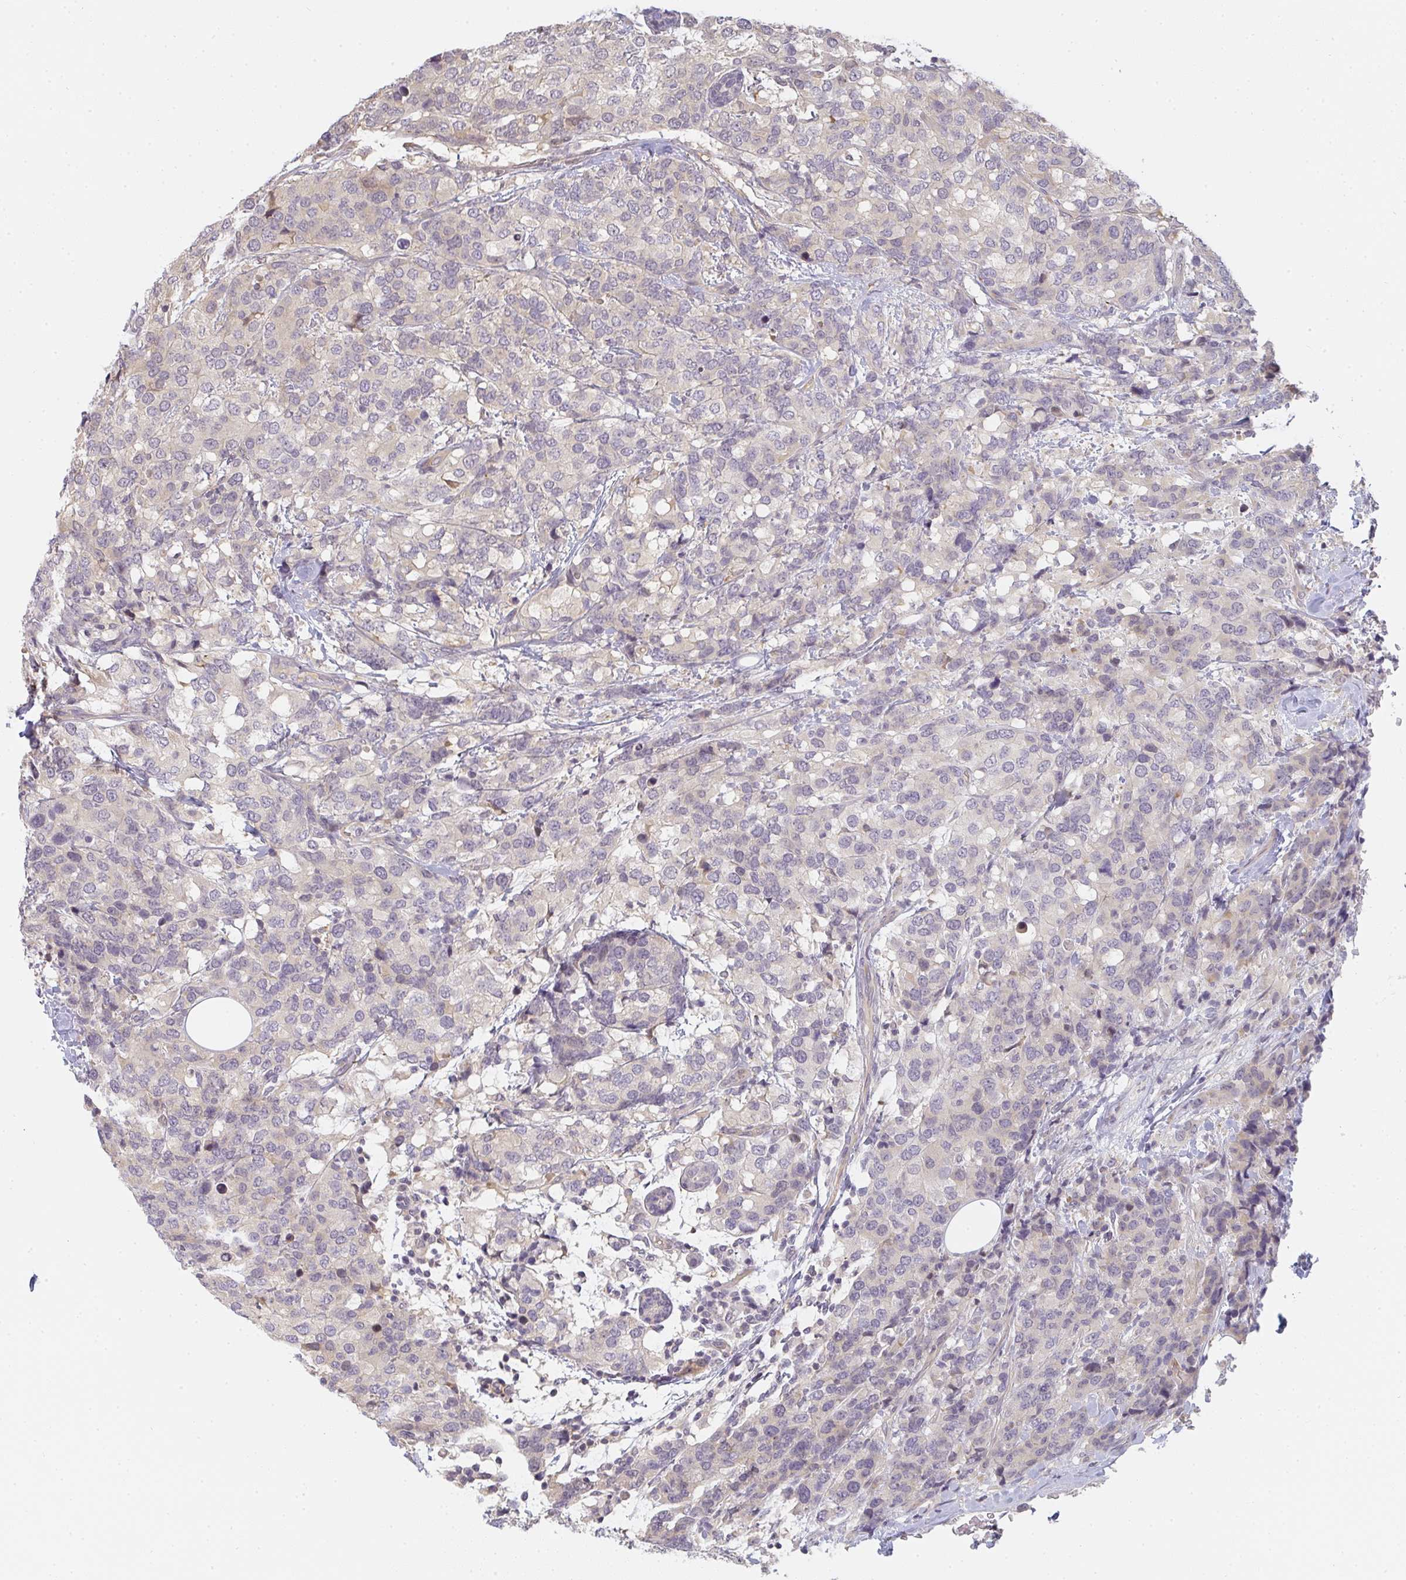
{"staining": {"intensity": "negative", "quantity": "none", "location": "none"}, "tissue": "breast cancer", "cell_type": "Tumor cells", "image_type": "cancer", "snomed": [{"axis": "morphology", "description": "Lobular carcinoma"}, {"axis": "topography", "description": "Breast"}], "caption": "Immunohistochemistry histopathology image of human breast cancer (lobular carcinoma) stained for a protein (brown), which exhibits no positivity in tumor cells.", "gene": "GSDMB", "patient": {"sex": "female", "age": 59}}